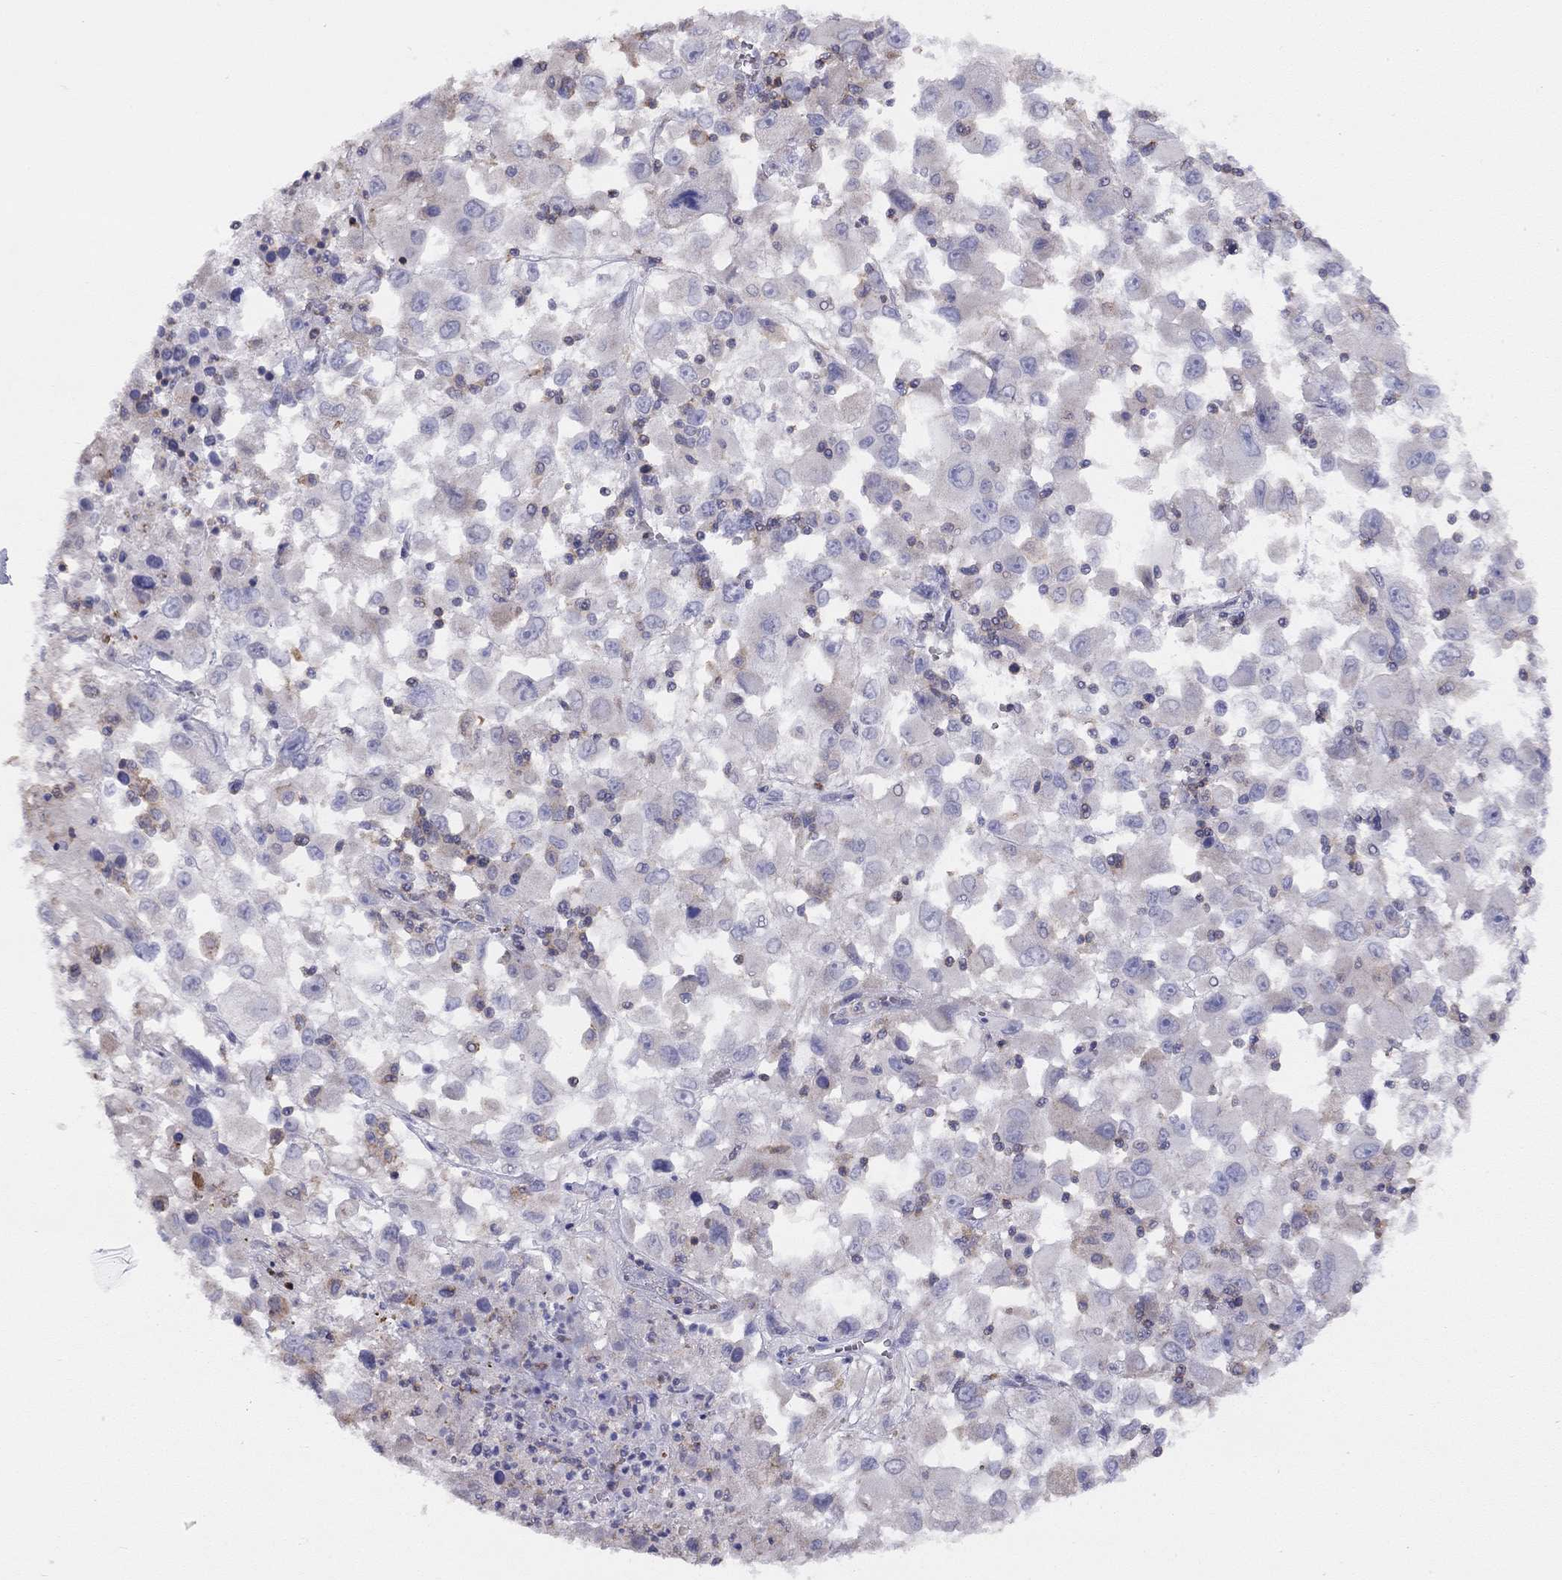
{"staining": {"intensity": "negative", "quantity": "none", "location": "none"}, "tissue": "melanoma", "cell_type": "Tumor cells", "image_type": "cancer", "snomed": [{"axis": "morphology", "description": "Malignant melanoma, Metastatic site"}, {"axis": "topography", "description": "Soft tissue"}], "caption": "IHC photomicrograph of melanoma stained for a protein (brown), which demonstrates no positivity in tumor cells.", "gene": "CITED1", "patient": {"sex": "male", "age": 50}}